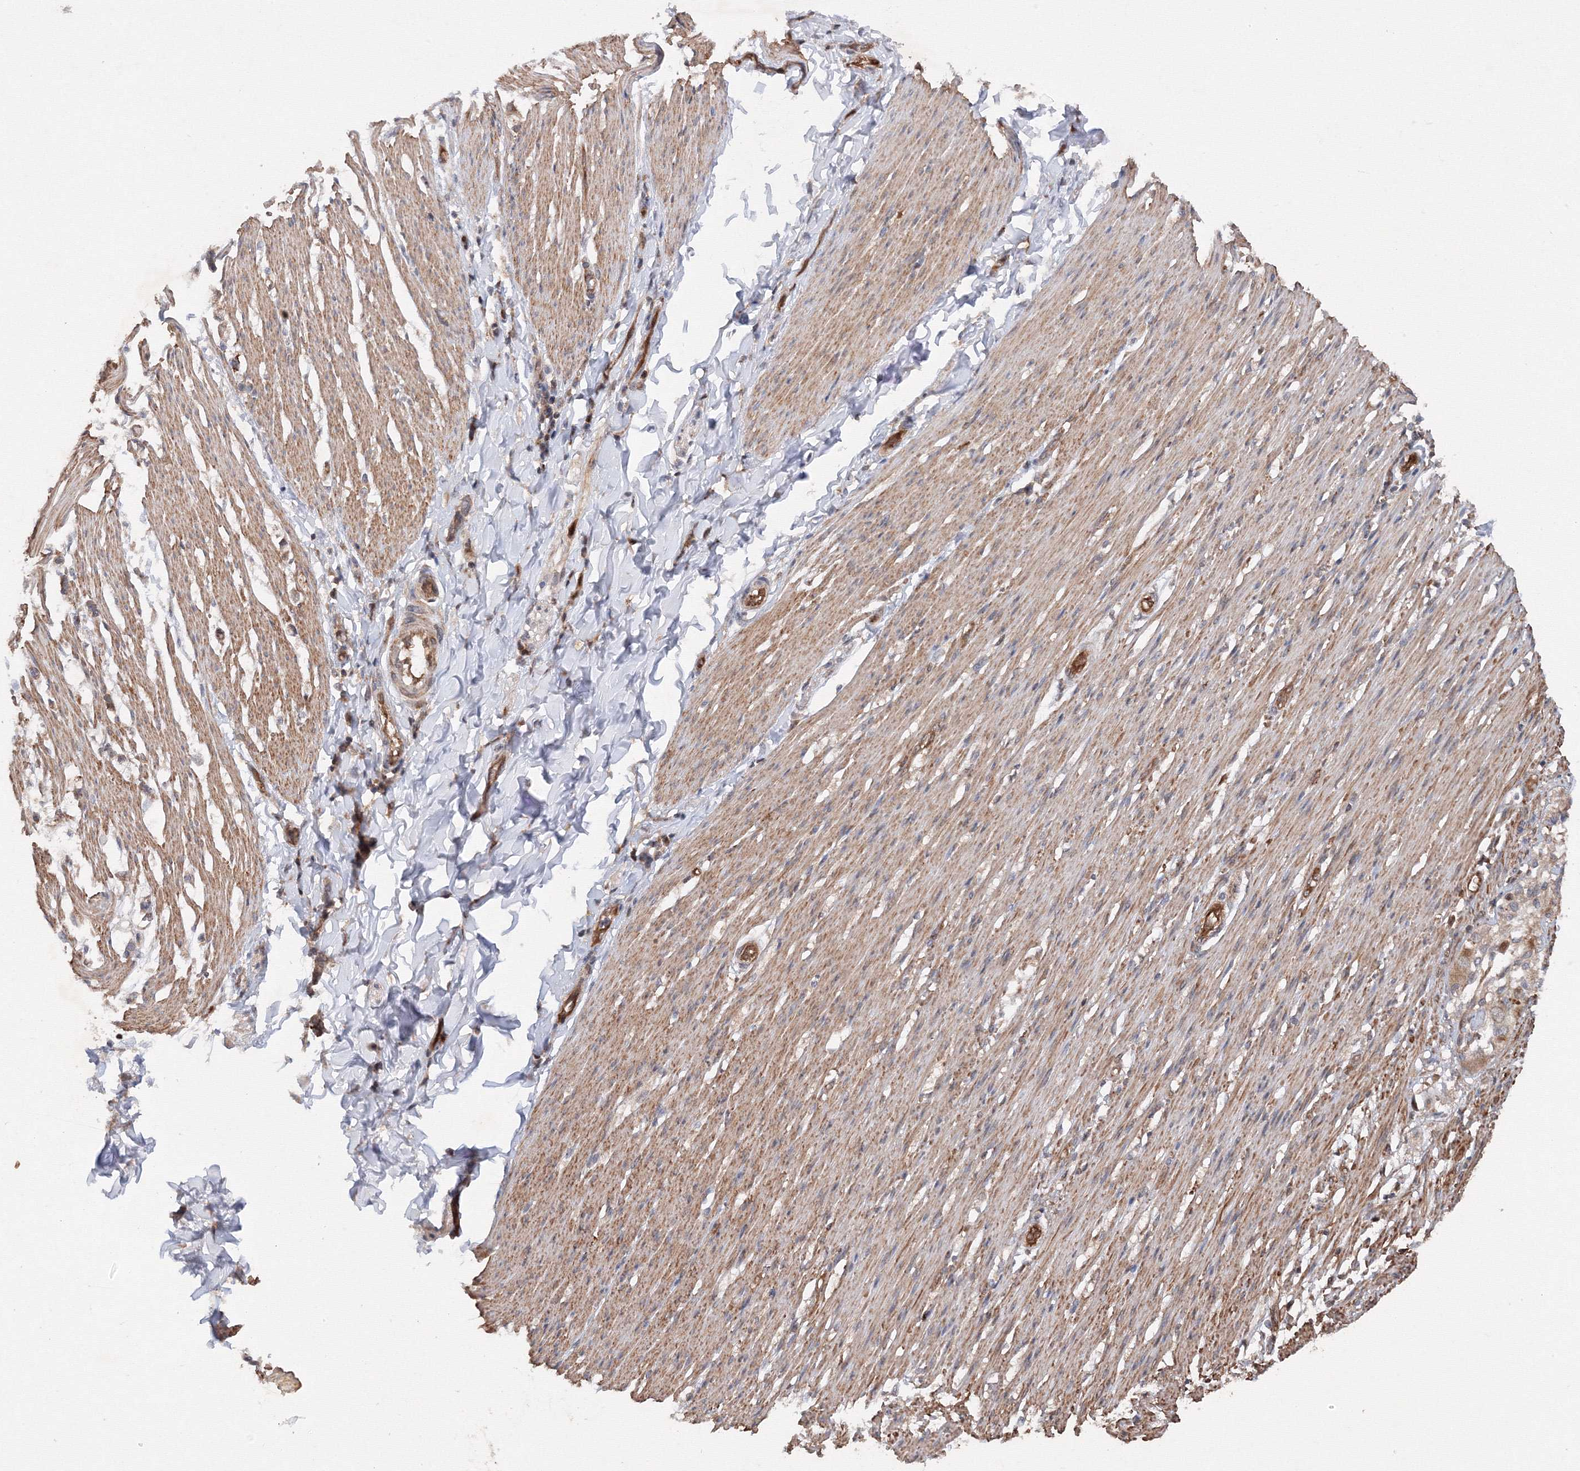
{"staining": {"intensity": "moderate", "quantity": ">75%", "location": "cytoplasmic/membranous"}, "tissue": "smooth muscle", "cell_type": "Smooth muscle cells", "image_type": "normal", "snomed": [{"axis": "morphology", "description": "Normal tissue, NOS"}, {"axis": "morphology", "description": "Adenocarcinoma, NOS"}, {"axis": "topography", "description": "Colon"}, {"axis": "topography", "description": "Peripheral nerve tissue"}], "caption": "This micrograph reveals immunohistochemistry (IHC) staining of benign smooth muscle, with medium moderate cytoplasmic/membranous staining in about >75% of smooth muscle cells.", "gene": "DCTD", "patient": {"sex": "male", "age": 14}}